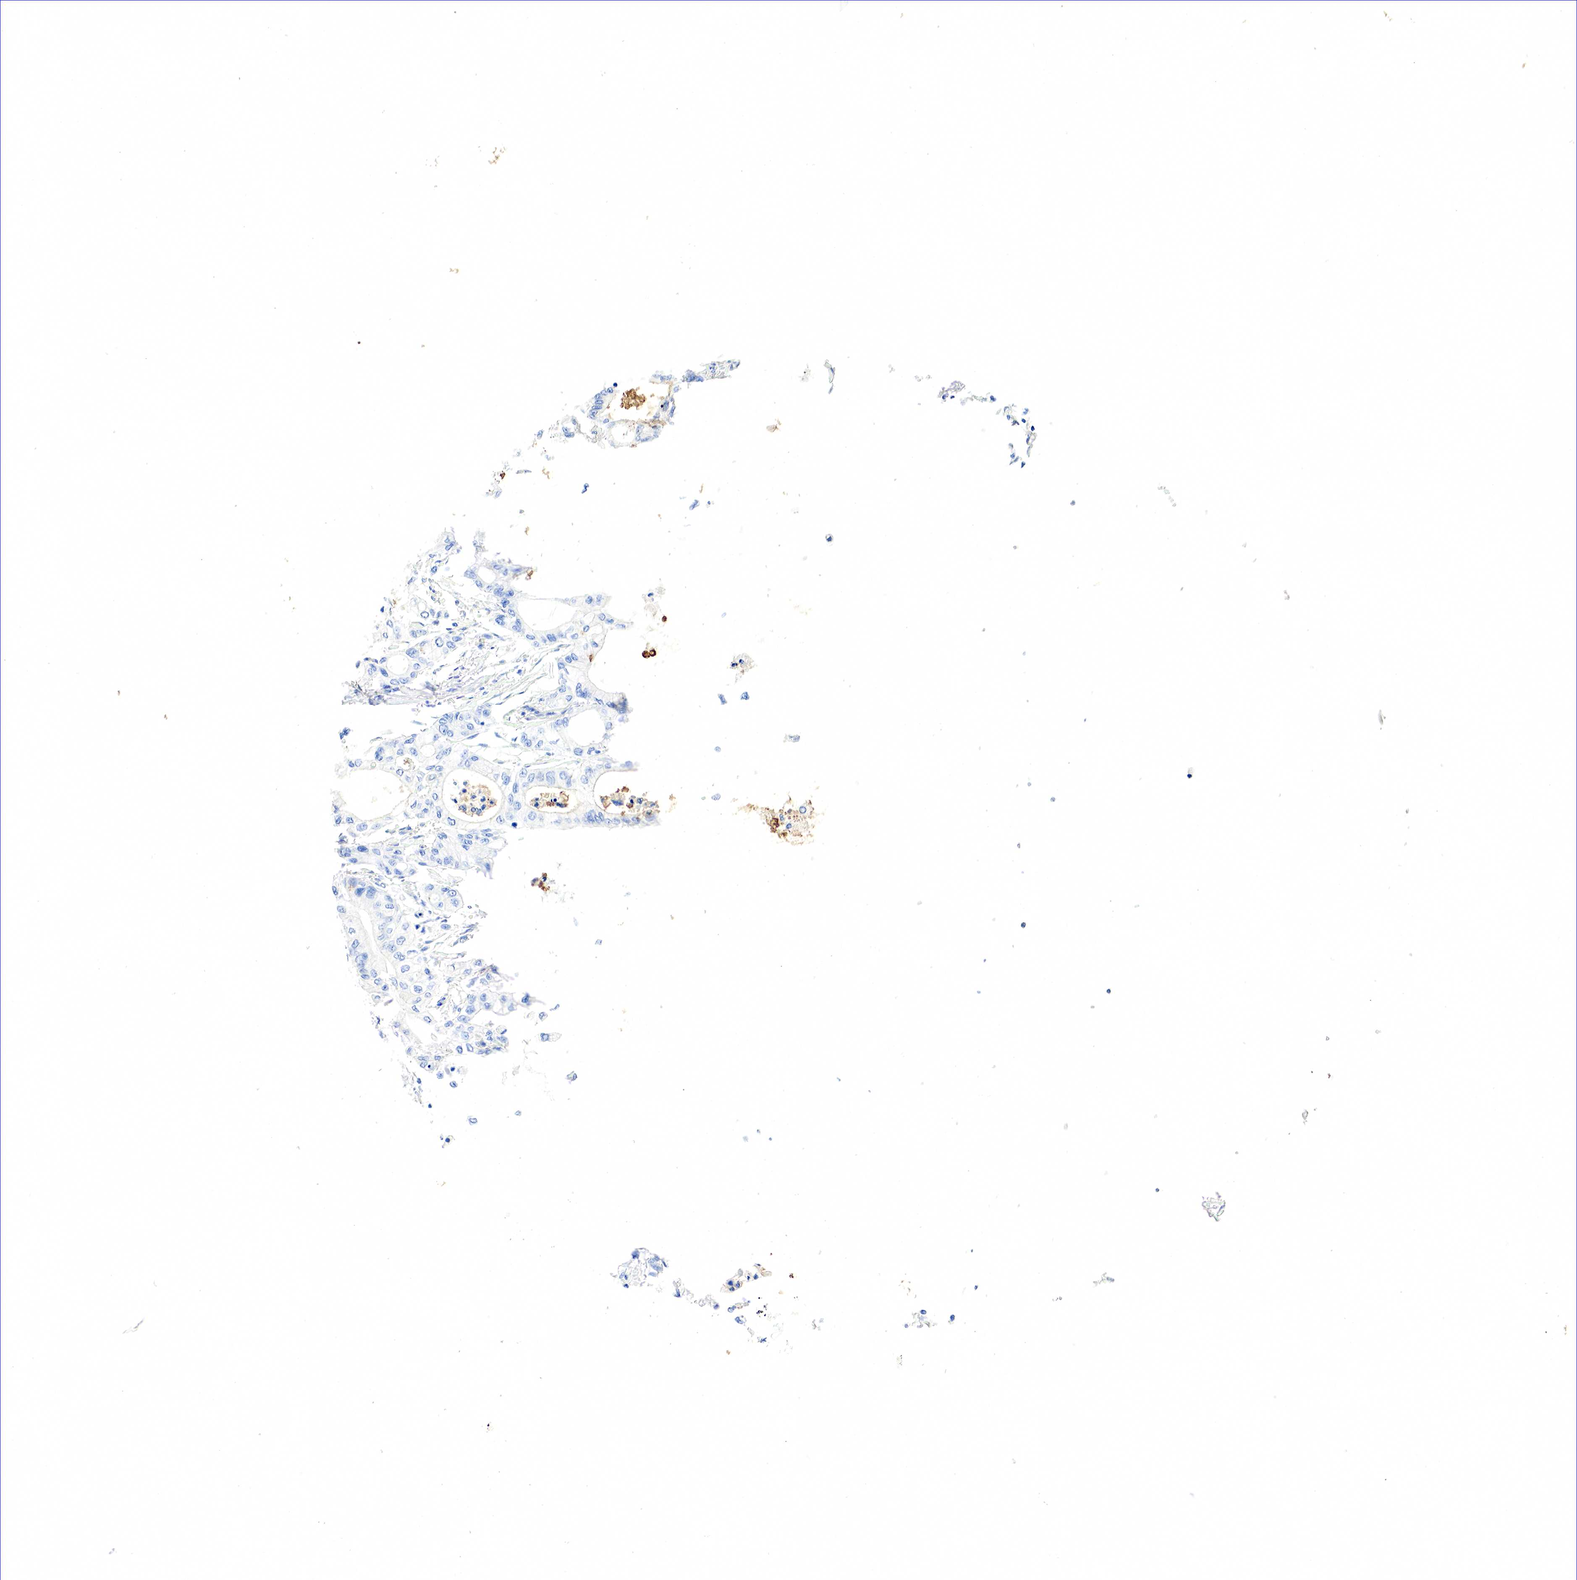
{"staining": {"intensity": "negative", "quantity": "none", "location": "none"}, "tissue": "pancreatic cancer", "cell_type": "Tumor cells", "image_type": "cancer", "snomed": [{"axis": "morphology", "description": "Adenocarcinoma, NOS"}, {"axis": "topography", "description": "Pancreas"}], "caption": "Adenocarcinoma (pancreatic) was stained to show a protein in brown. There is no significant staining in tumor cells. The staining was performed using DAB (3,3'-diaminobenzidine) to visualize the protein expression in brown, while the nuclei were stained in blue with hematoxylin (Magnification: 20x).", "gene": "SST", "patient": {"sex": "male", "age": 79}}